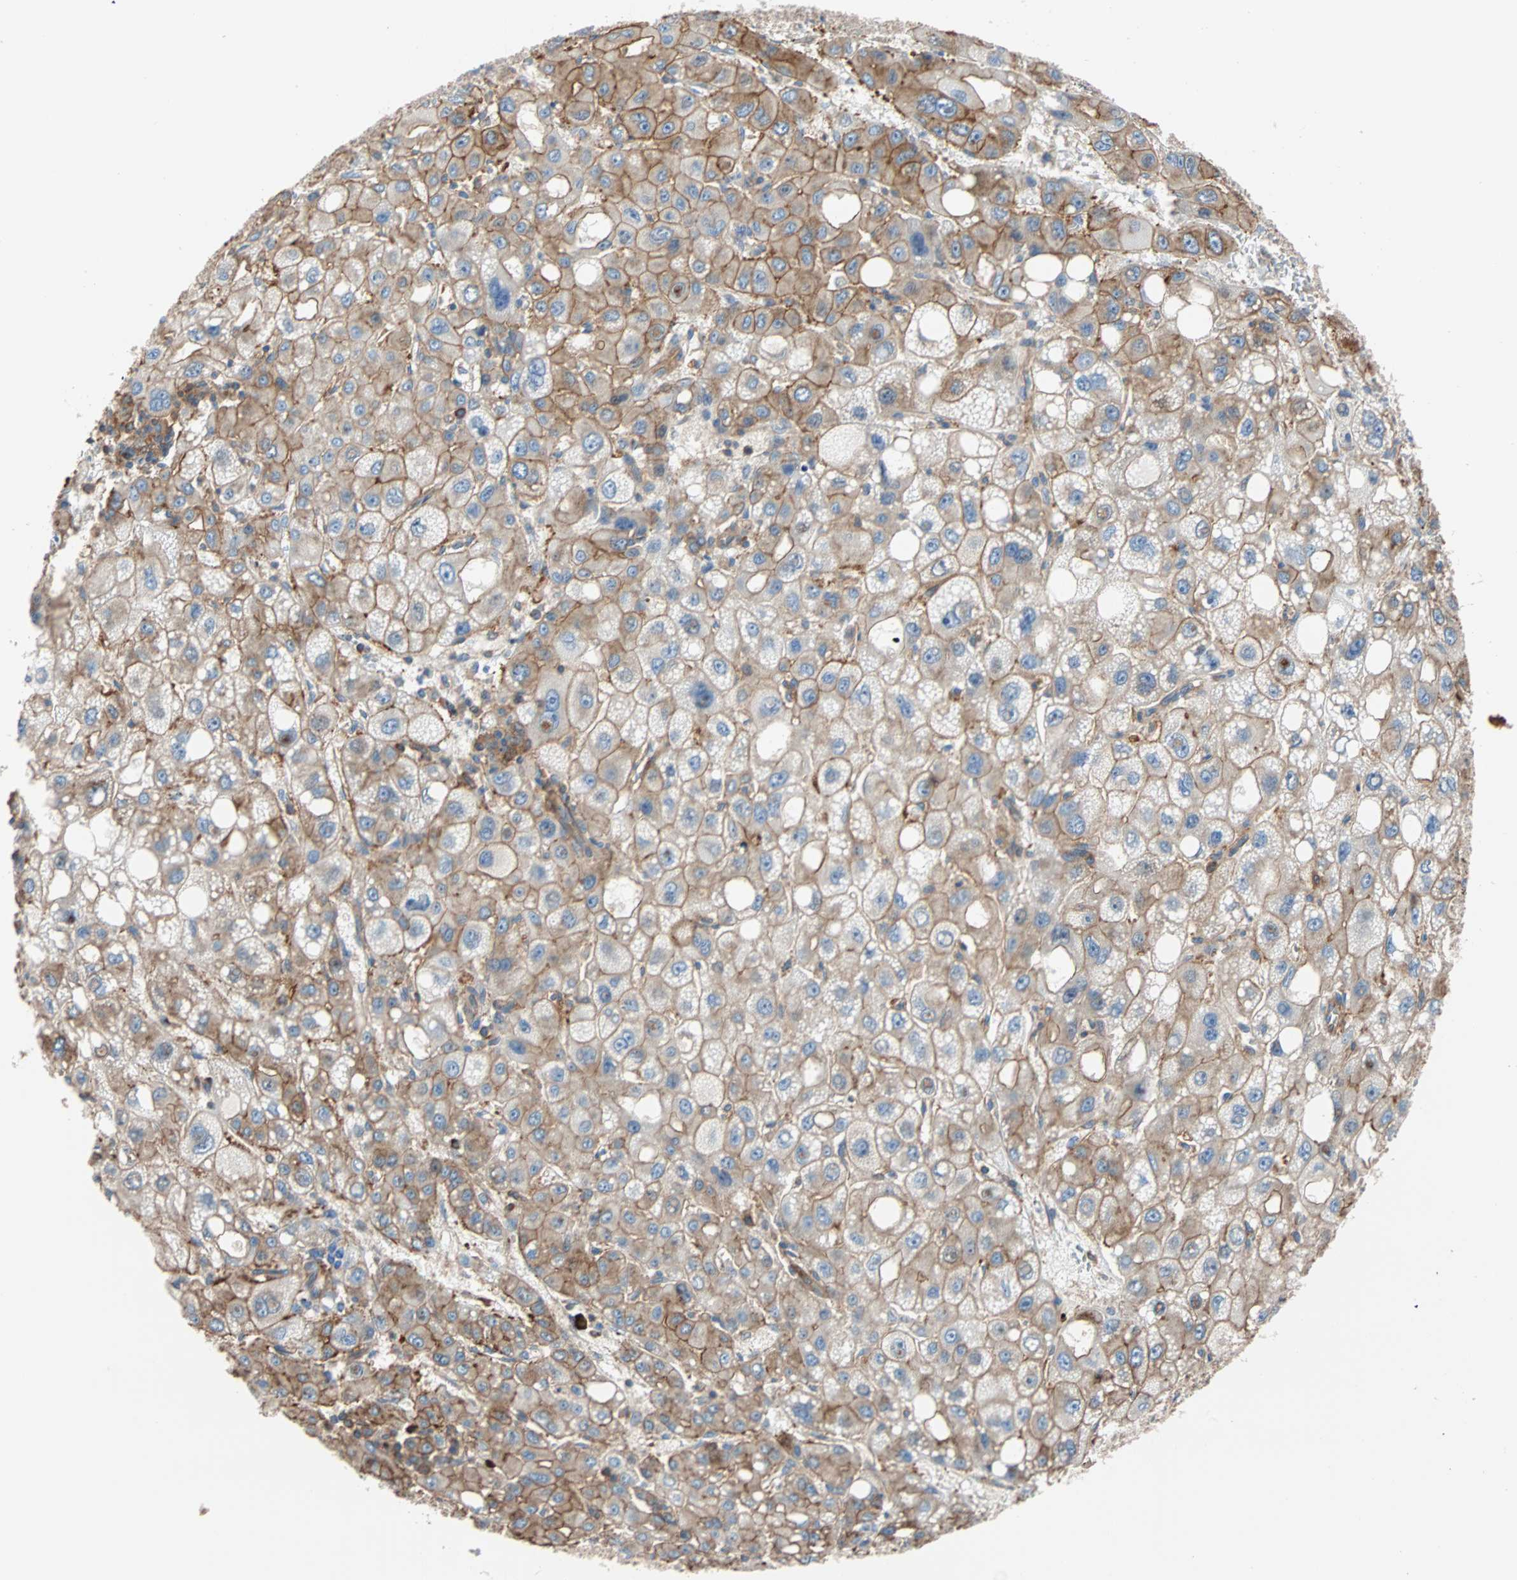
{"staining": {"intensity": "moderate", "quantity": ">75%", "location": "cytoplasmic/membranous"}, "tissue": "liver cancer", "cell_type": "Tumor cells", "image_type": "cancer", "snomed": [{"axis": "morphology", "description": "Carcinoma, Hepatocellular, NOS"}, {"axis": "topography", "description": "Liver"}], "caption": "High-power microscopy captured an immunohistochemistry (IHC) histopathology image of hepatocellular carcinoma (liver), revealing moderate cytoplasmic/membranous positivity in about >75% of tumor cells.", "gene": "EEF2", "patient": {"sex": "male", "age": 55}}